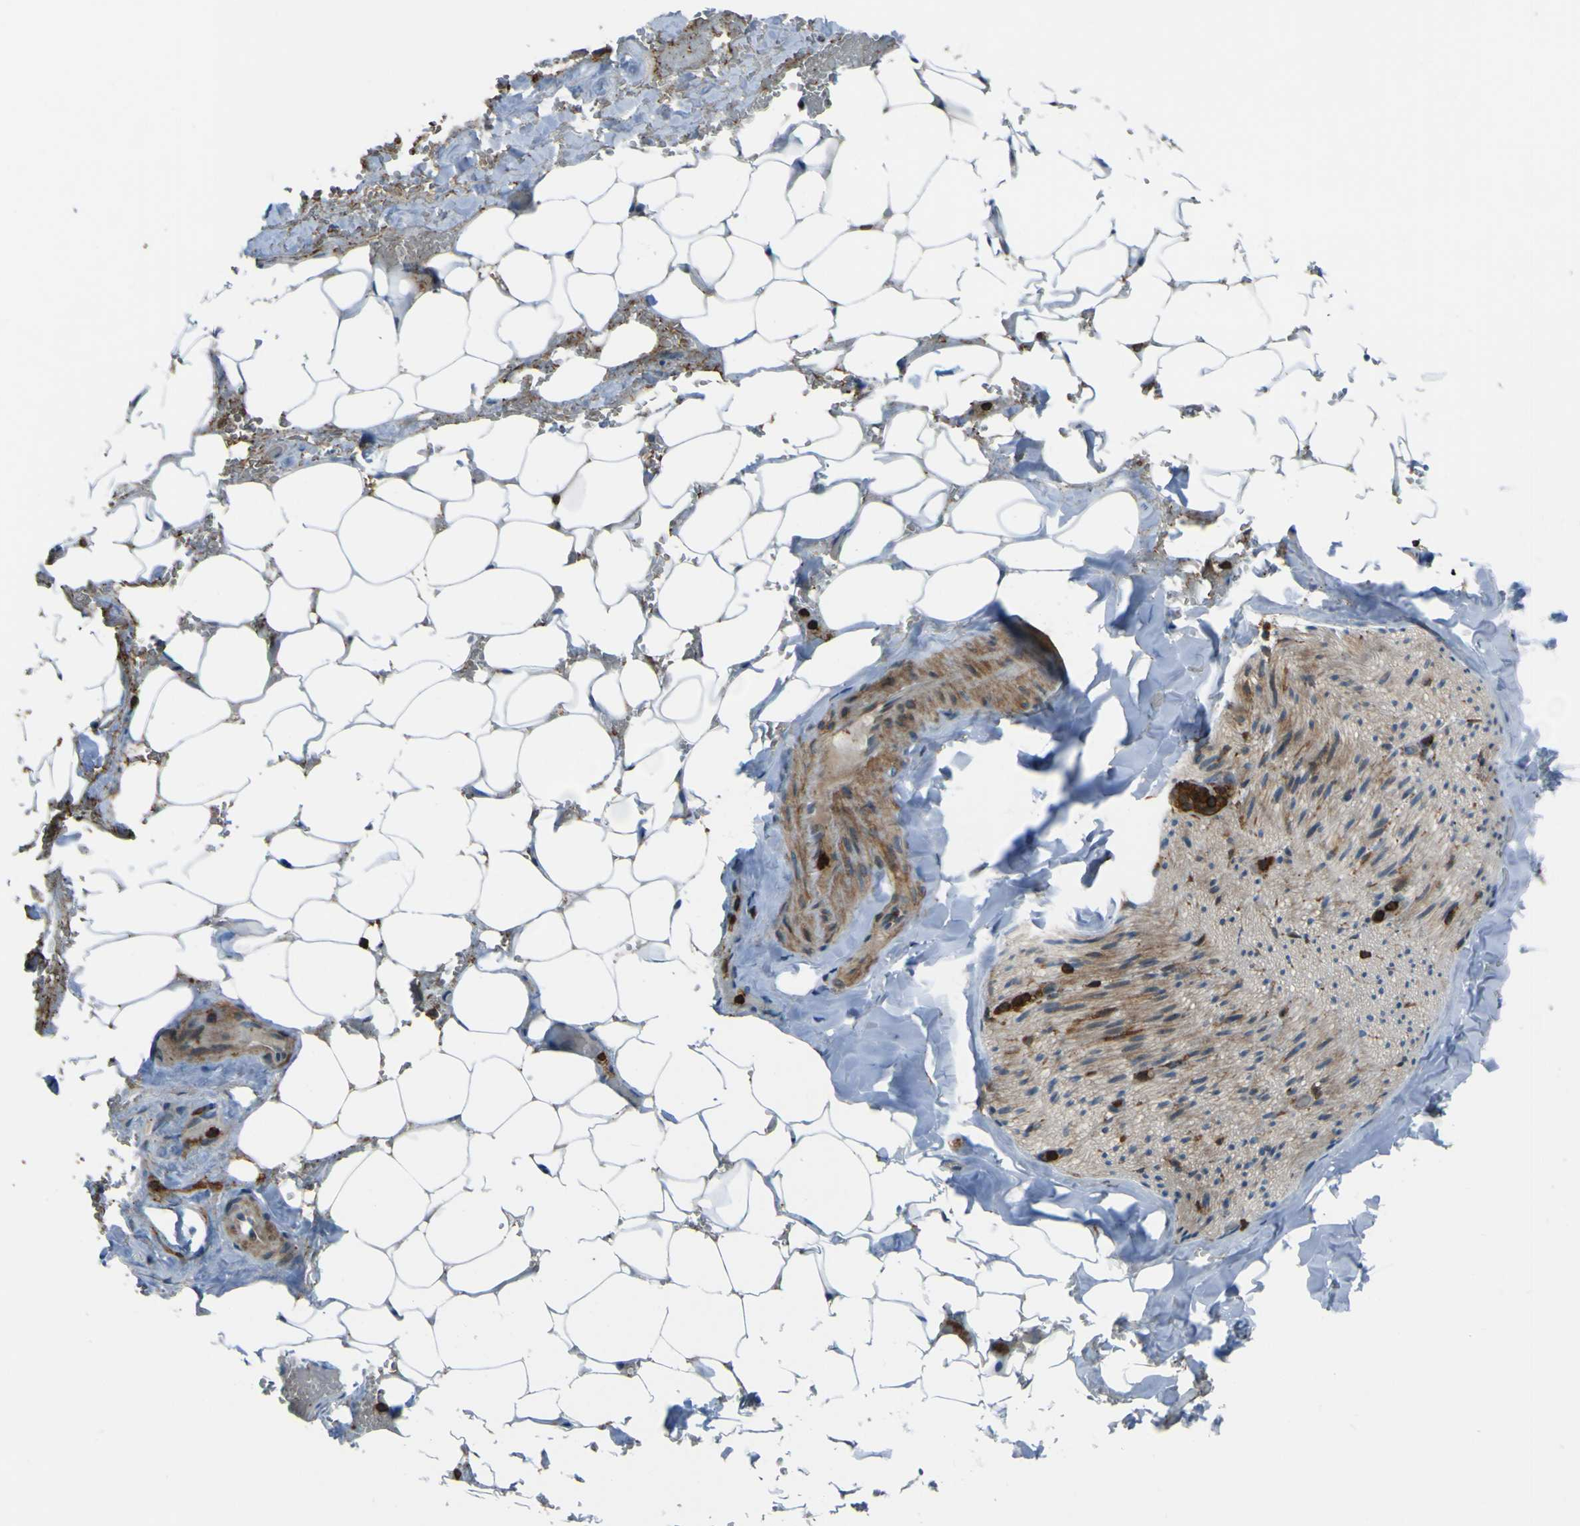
{"staining": {"intensity": "weak", "quantity": "<25%", "location": "cytoplasmic/membranous"}, "tissue": "adipose tissue", "cell_type": "Adipocytes", "image_type": "normal", "snomed": [{"axis": "morphology", "description": "Normal tissue, NOS"}, {"axis": "topography", "description": "Peripheral nerve tissue"}], "caption": "DAB immunohistochemical staining of benign adipose tissue exhibits no significant staining in adipocytes.", "gene": "PCDHB5", "patient": {"sex": "male", "age": 70}}